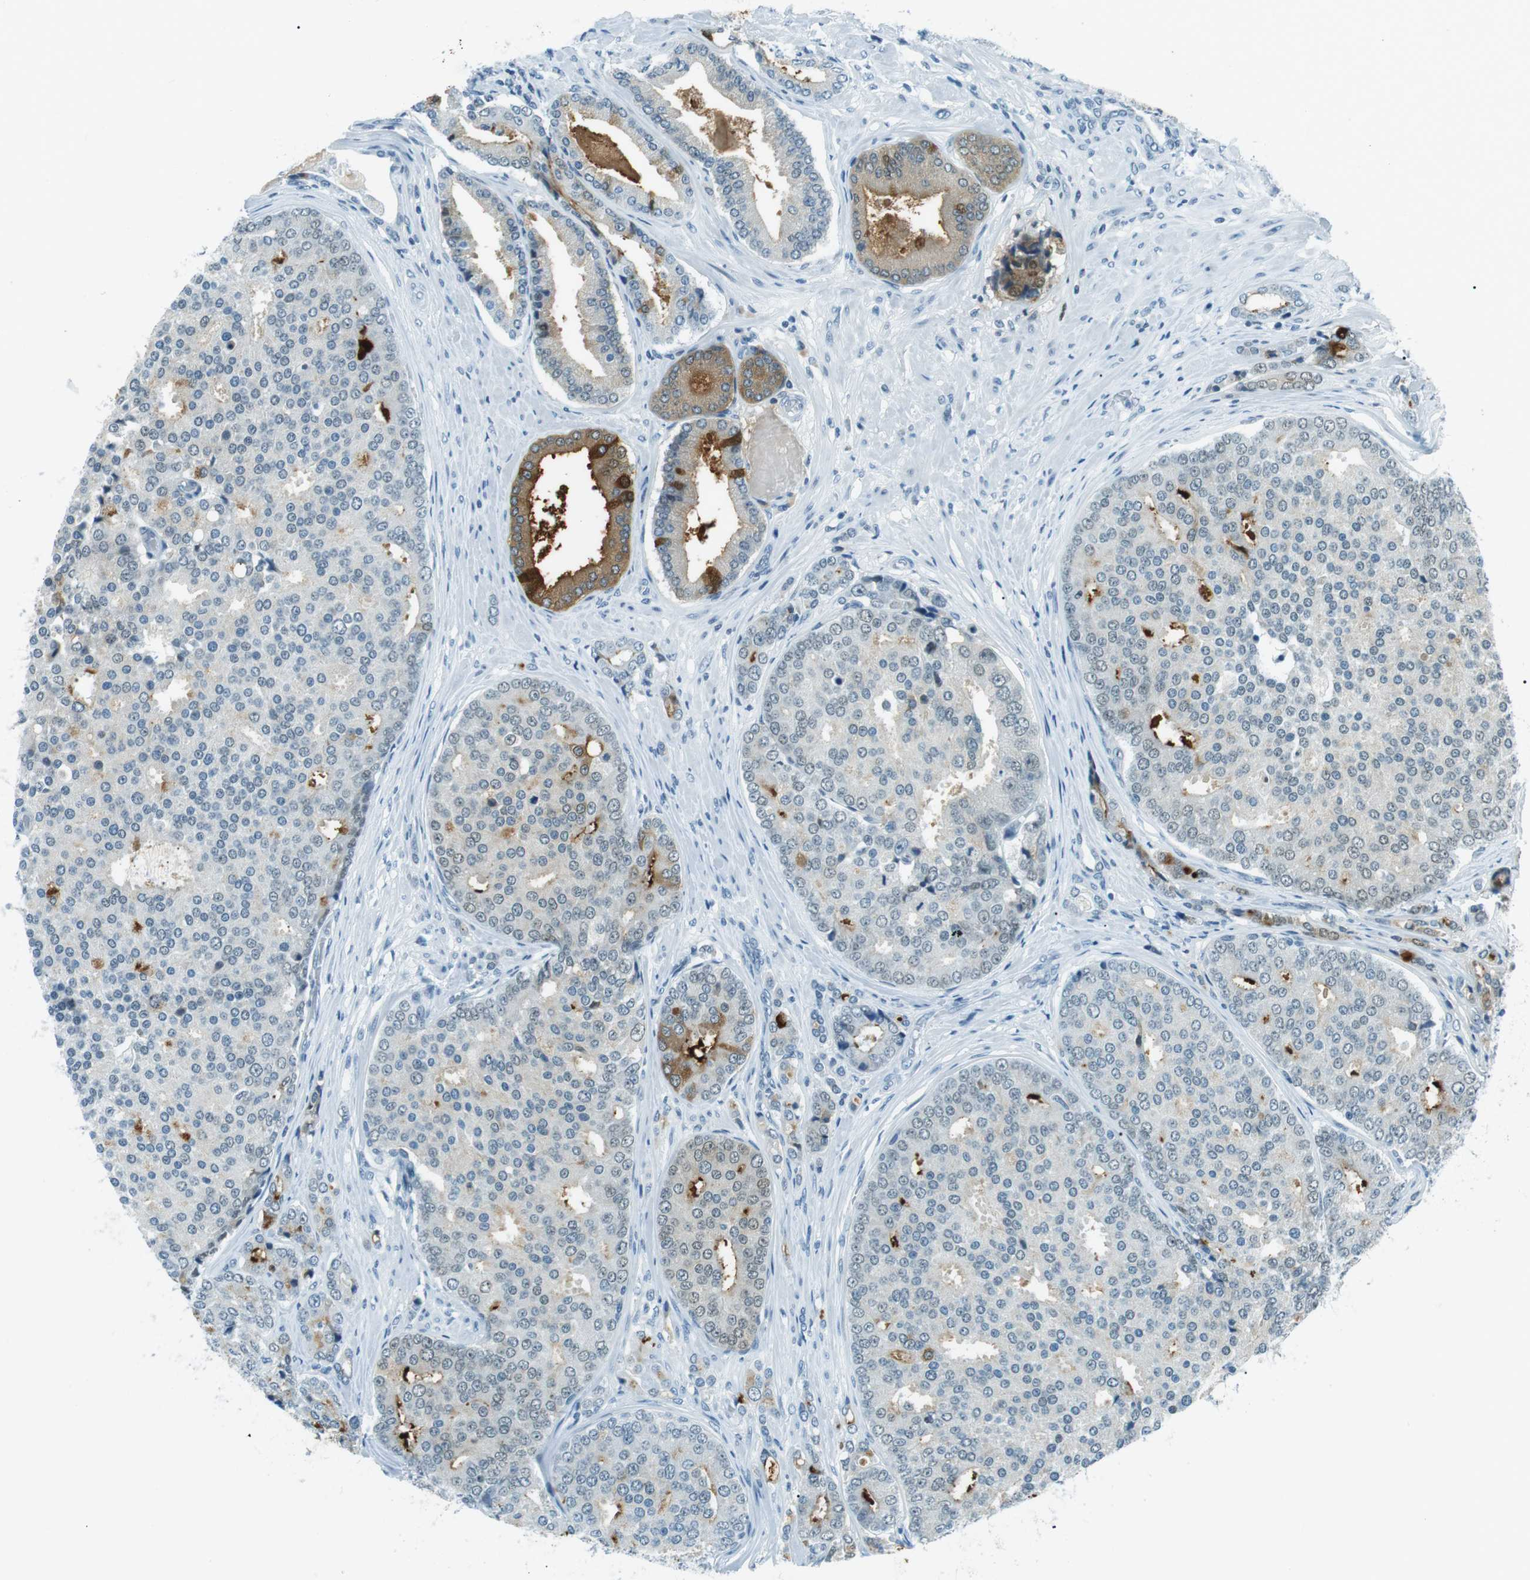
{"staining": {"intensity": "moderate", "quantity": "25%-75%", "location": "cytoplasmic/membranous"}, "tissue": "prostate cancer", "cell_type": "Tumor cells", "image_type": "cancer", "snomed": [{"axis": "morphology", "description": "Adenocarcinoma, High grade"}, {"axis": "topography", "description": "Prostate"}], "caption": "A high-resolution image shows immunohistochemistry (IHC) staining of prostate high-grade adenocarcinoma, which displays moderate cytoplasmic/membranous staining in about 25%-75% of tumor cells. (DAB = brown stain, brightfield microscopy at high magnification).", "gene": "PJA1", "patient": {"sex": "male", "age": 50}}